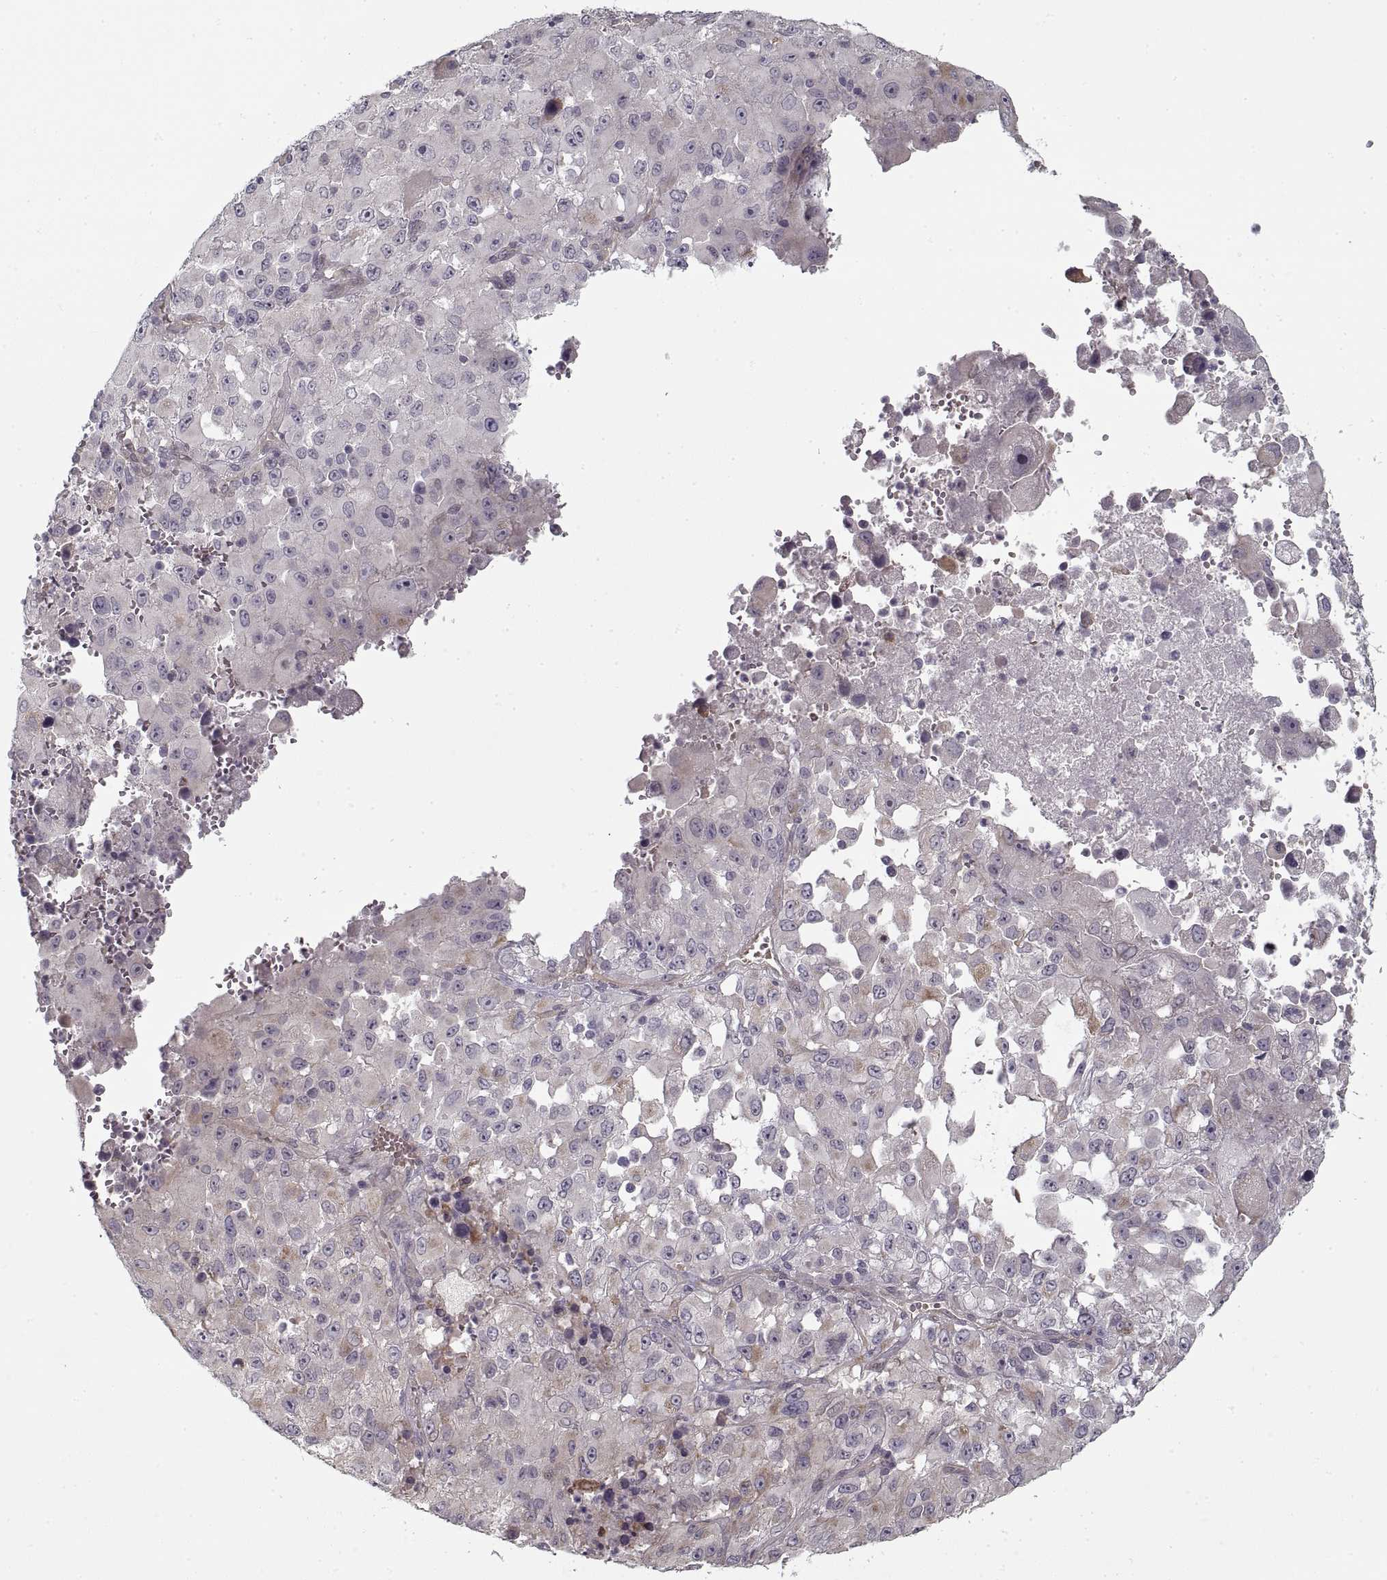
{"staining": {"intensity": "negative", "quantity": "none", "location": "none"}, "tissue": "melanoma", "cell_type": "Tumor cells", "image_type": "cancer", "snomed": [{"axis": "morphology", "description": "Malignant melanoma, Metastatic site"}, {"axis": "topography", "description": "Soft tissue"}], "caption": "A high-resolution micrograph shows IHC staining of melanoma, which demonstrates no significant positivity in tumor cells.", "gene": "LAMB2", "patient": {"sex": "male", "age": 50}}